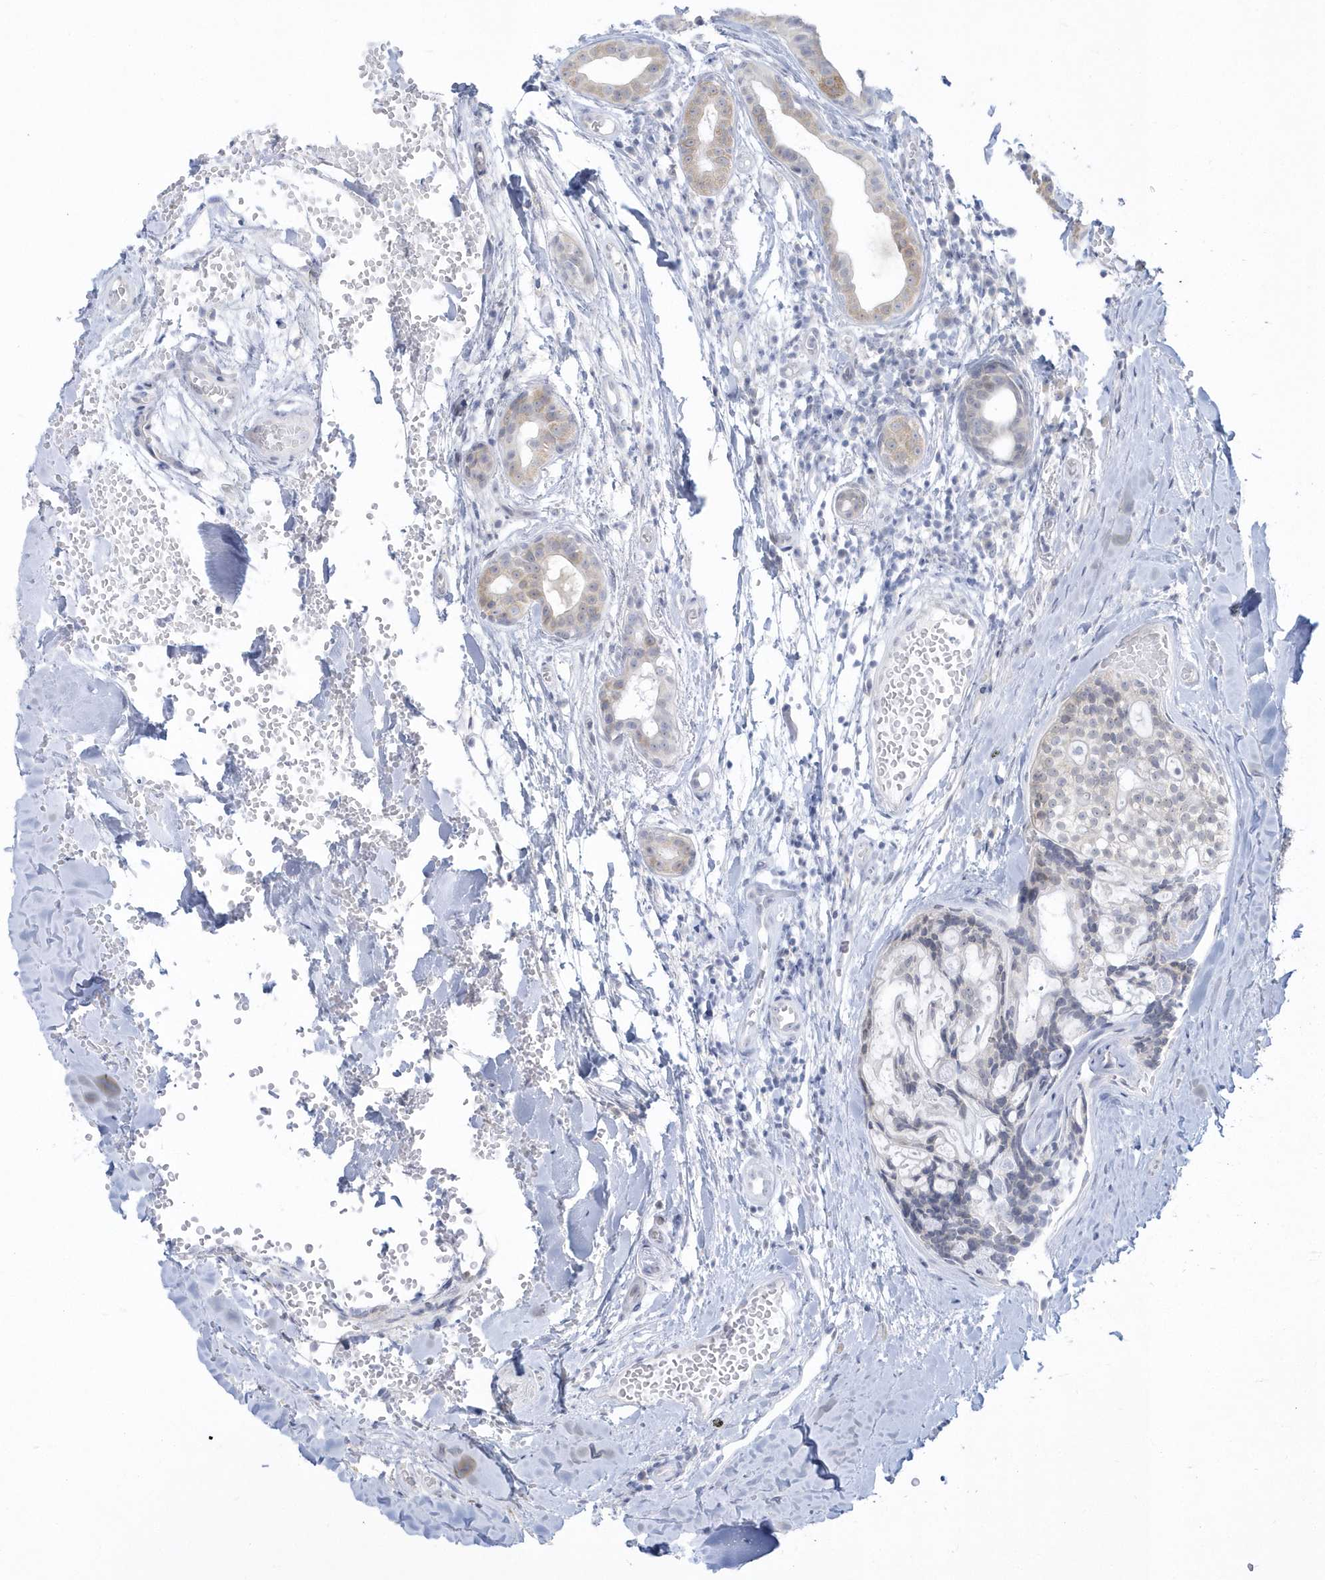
{"staining": {"intensity": "negative", "quantity": "none", "location": "none"}, "tissue": "head and neck cancer", "cell_type": "Tumor cells", "image_type": "cancer", "snomed": [{"axis": "morphology", "description": "Adenocarcinoma, NOS"}, {"axis": "topography", "description": "Head-Neck"}], "caption": "Protein analysis of head and neck adenocarcinoma shows no significant staining in tumor cells.", "gene": "PCBD1", "patient": {"sex": "male", "age": 66}}